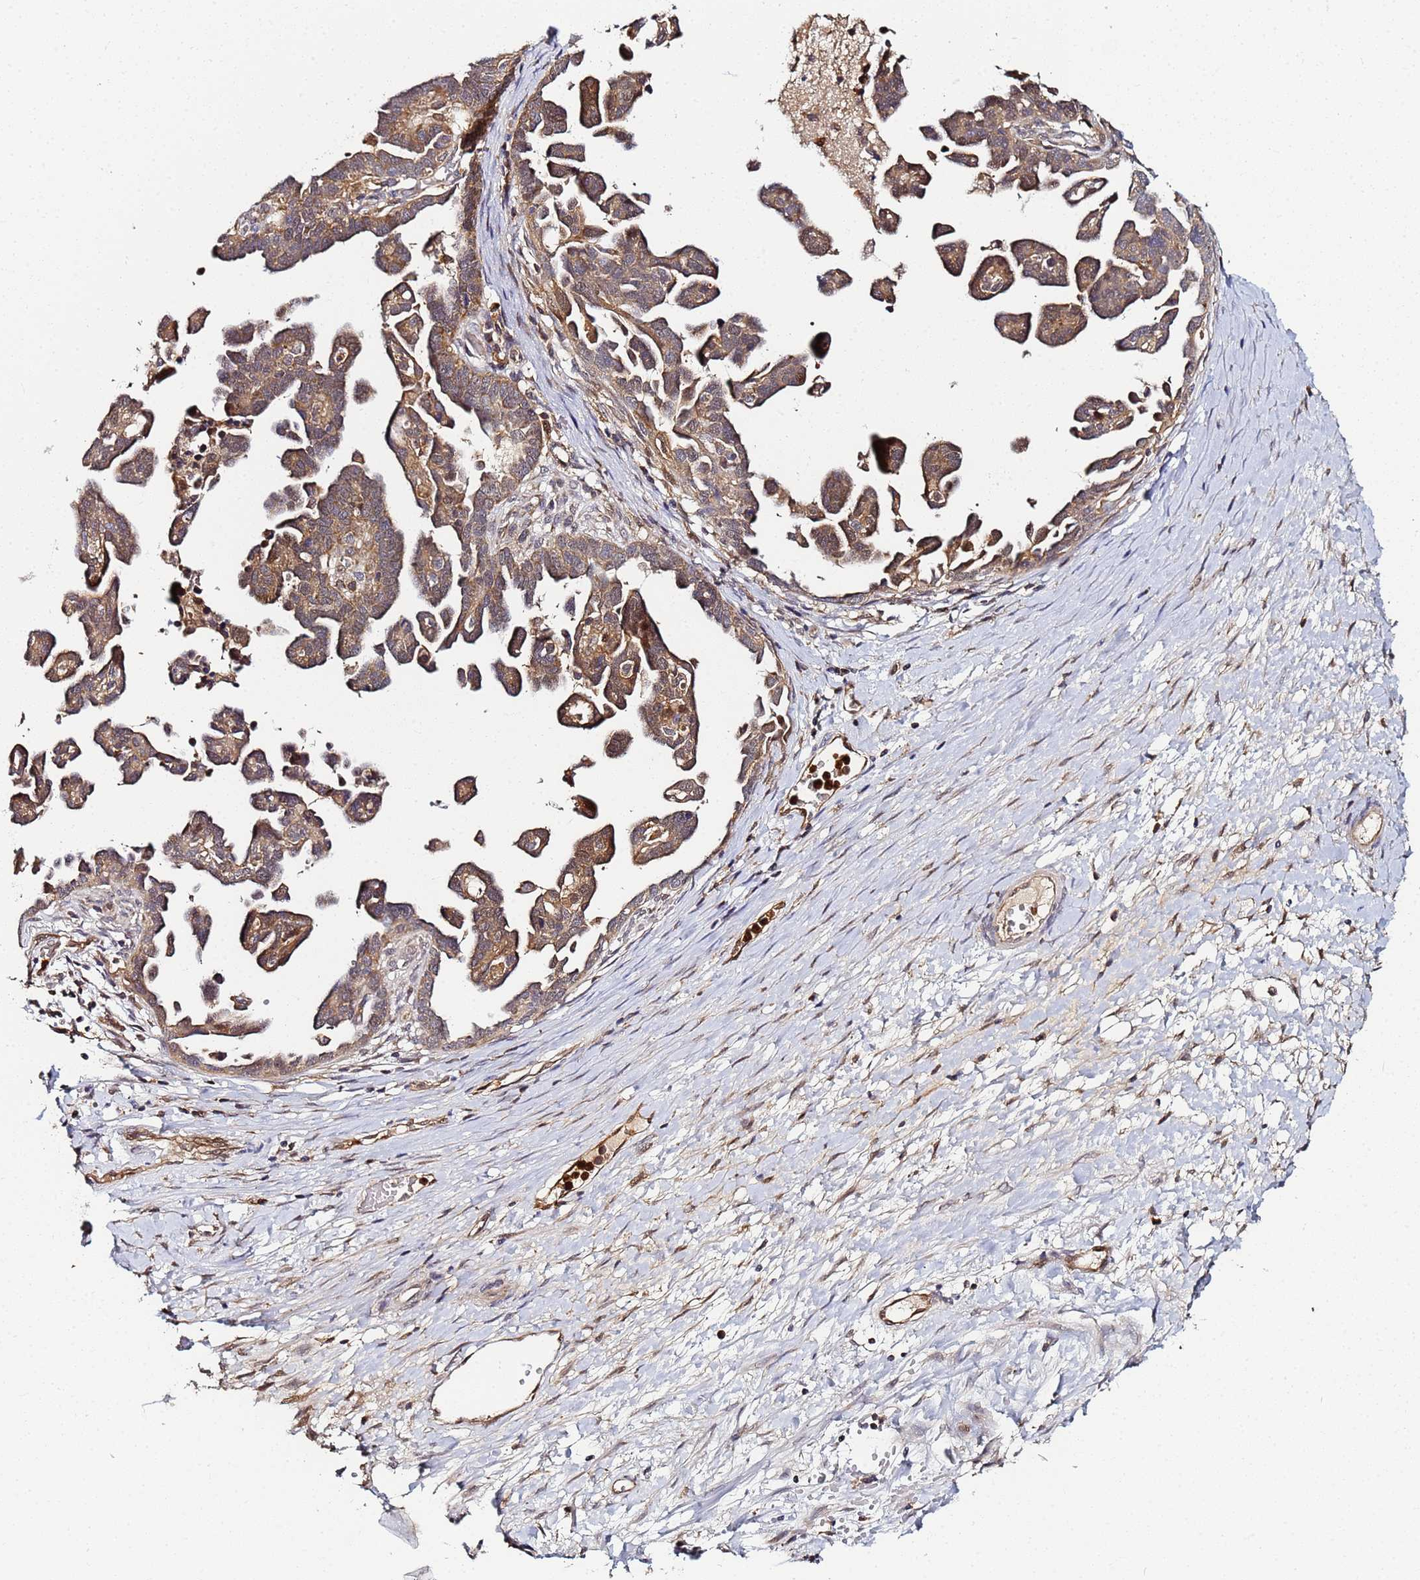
{"staining": {"intensity": "moderate", "quantity": ">75%", "location": "cytoplasmic/membranous"}, "tissue": "ovarian cancer", "cell_type": "Tumor cells", "image_type": "cancer", "snomed": [{"axis": "morphology", "description": "Cystadenocarcinoma, serous, NOS"}, {"axis": "topography", "description": "Ovary"}], "caption": "Moderate cytoplasmic/membranous staining for a protein is seen in approximately >75% of tumor cells of ovarian cancer (serous cystadenocarcinoma) using immunohistochemistry (IHC).", "gene": "CCDC127", "patient": {"sex": "female", "age": 54}}